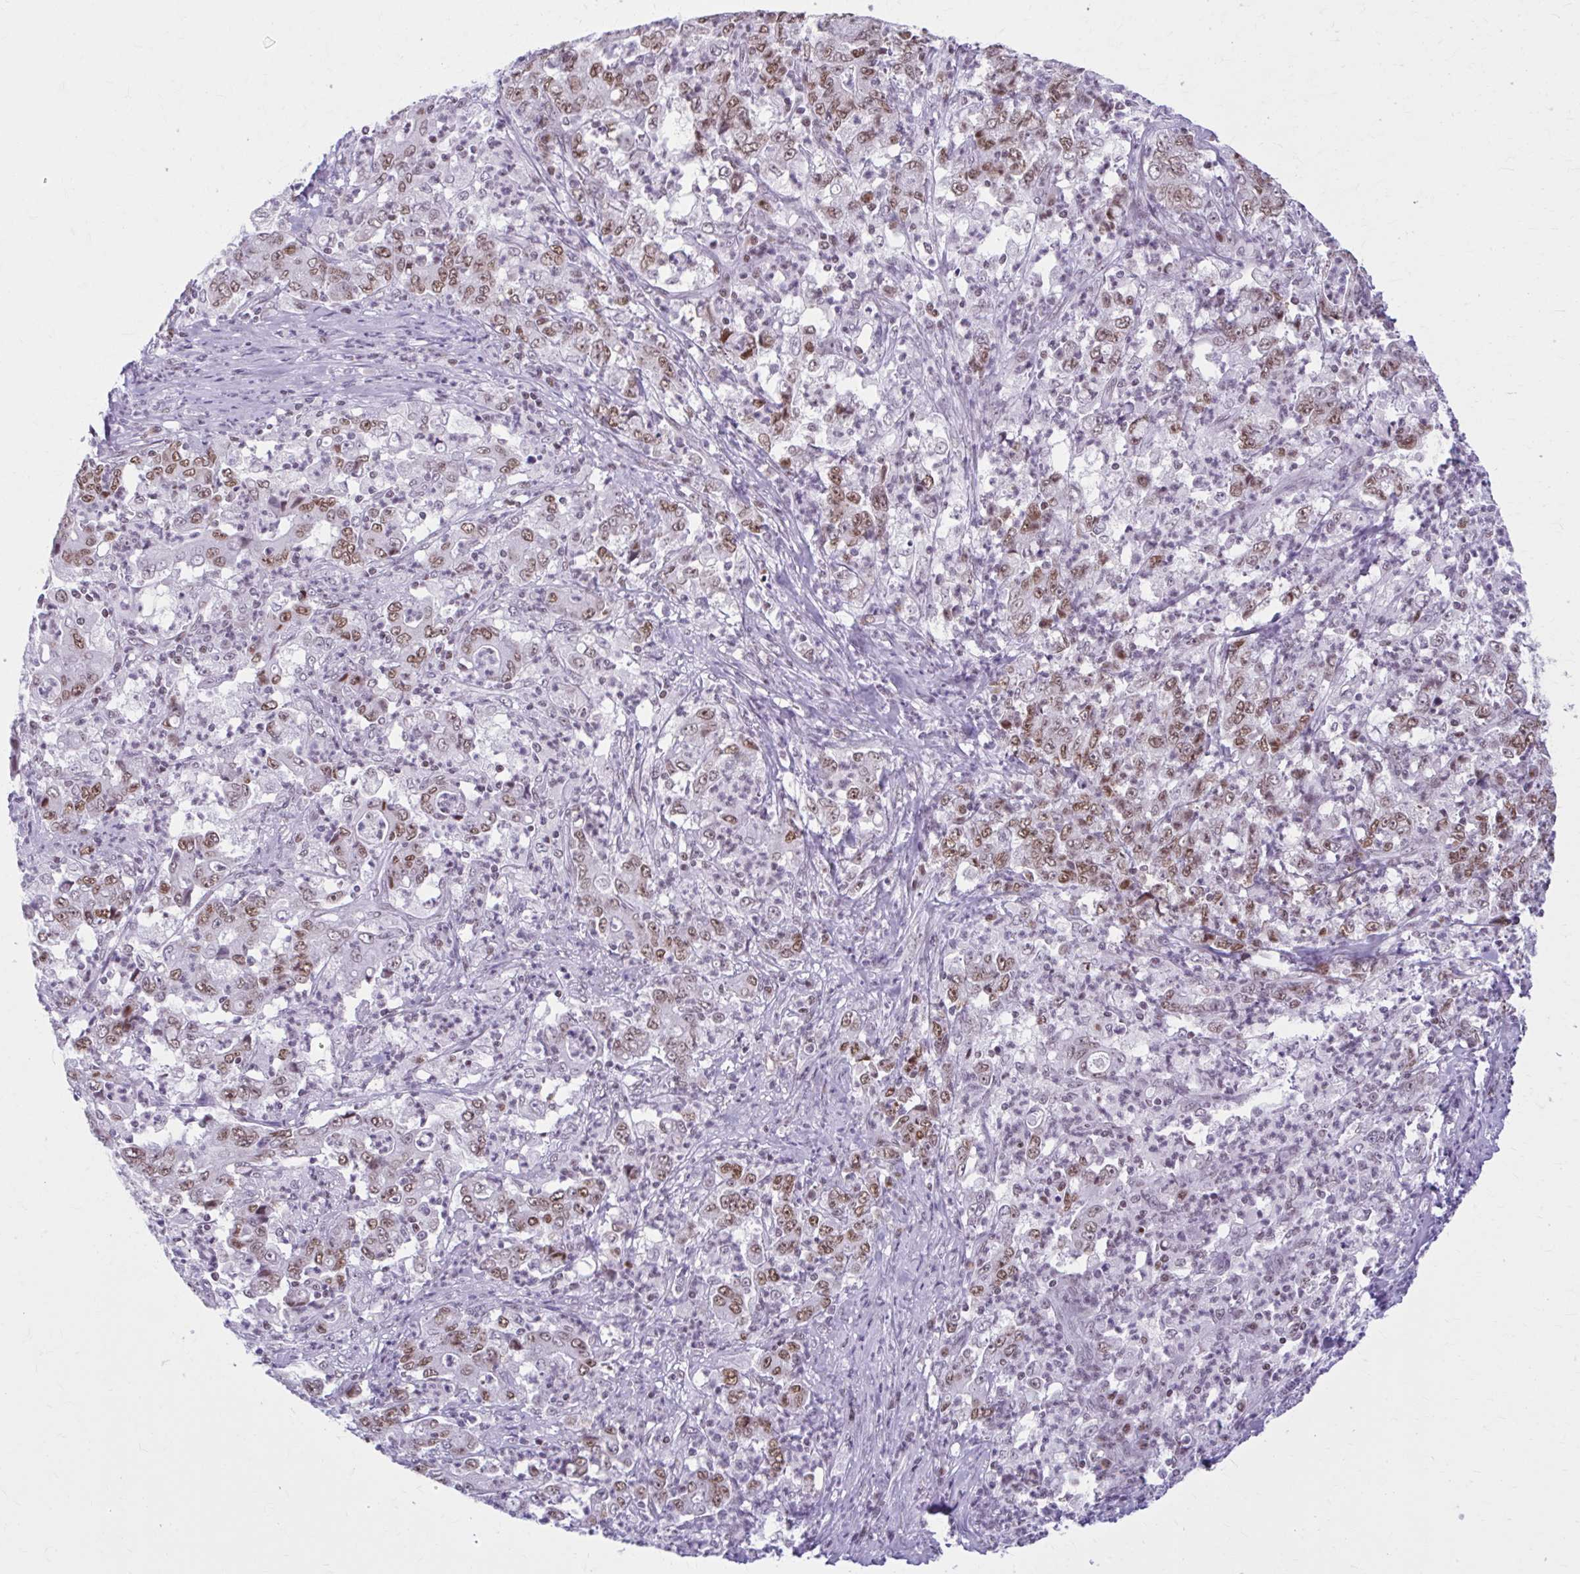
{"staining": {"intensity": "moderate", "quantity": ">75%", "location": "nuclear"}, "tissue": "stomach cancer", "cell_type": "Tumor cells", "image_type": "cancer", "snomed": [{"axis": "morphology", "description": "Adenocarcinoma, NOS"}, {"axis": "topography", "description": "Stomach, lower"}], "caption": "IHC photomicrograph of stomach cancer (adenocarcinoma) stained for a protein (brown), which demonstrates medium levels of moderate nuclear expression in about >75% of tumor cells.", "gene": "PABIR1", "patient": {"sex": "female", "age": 71}}